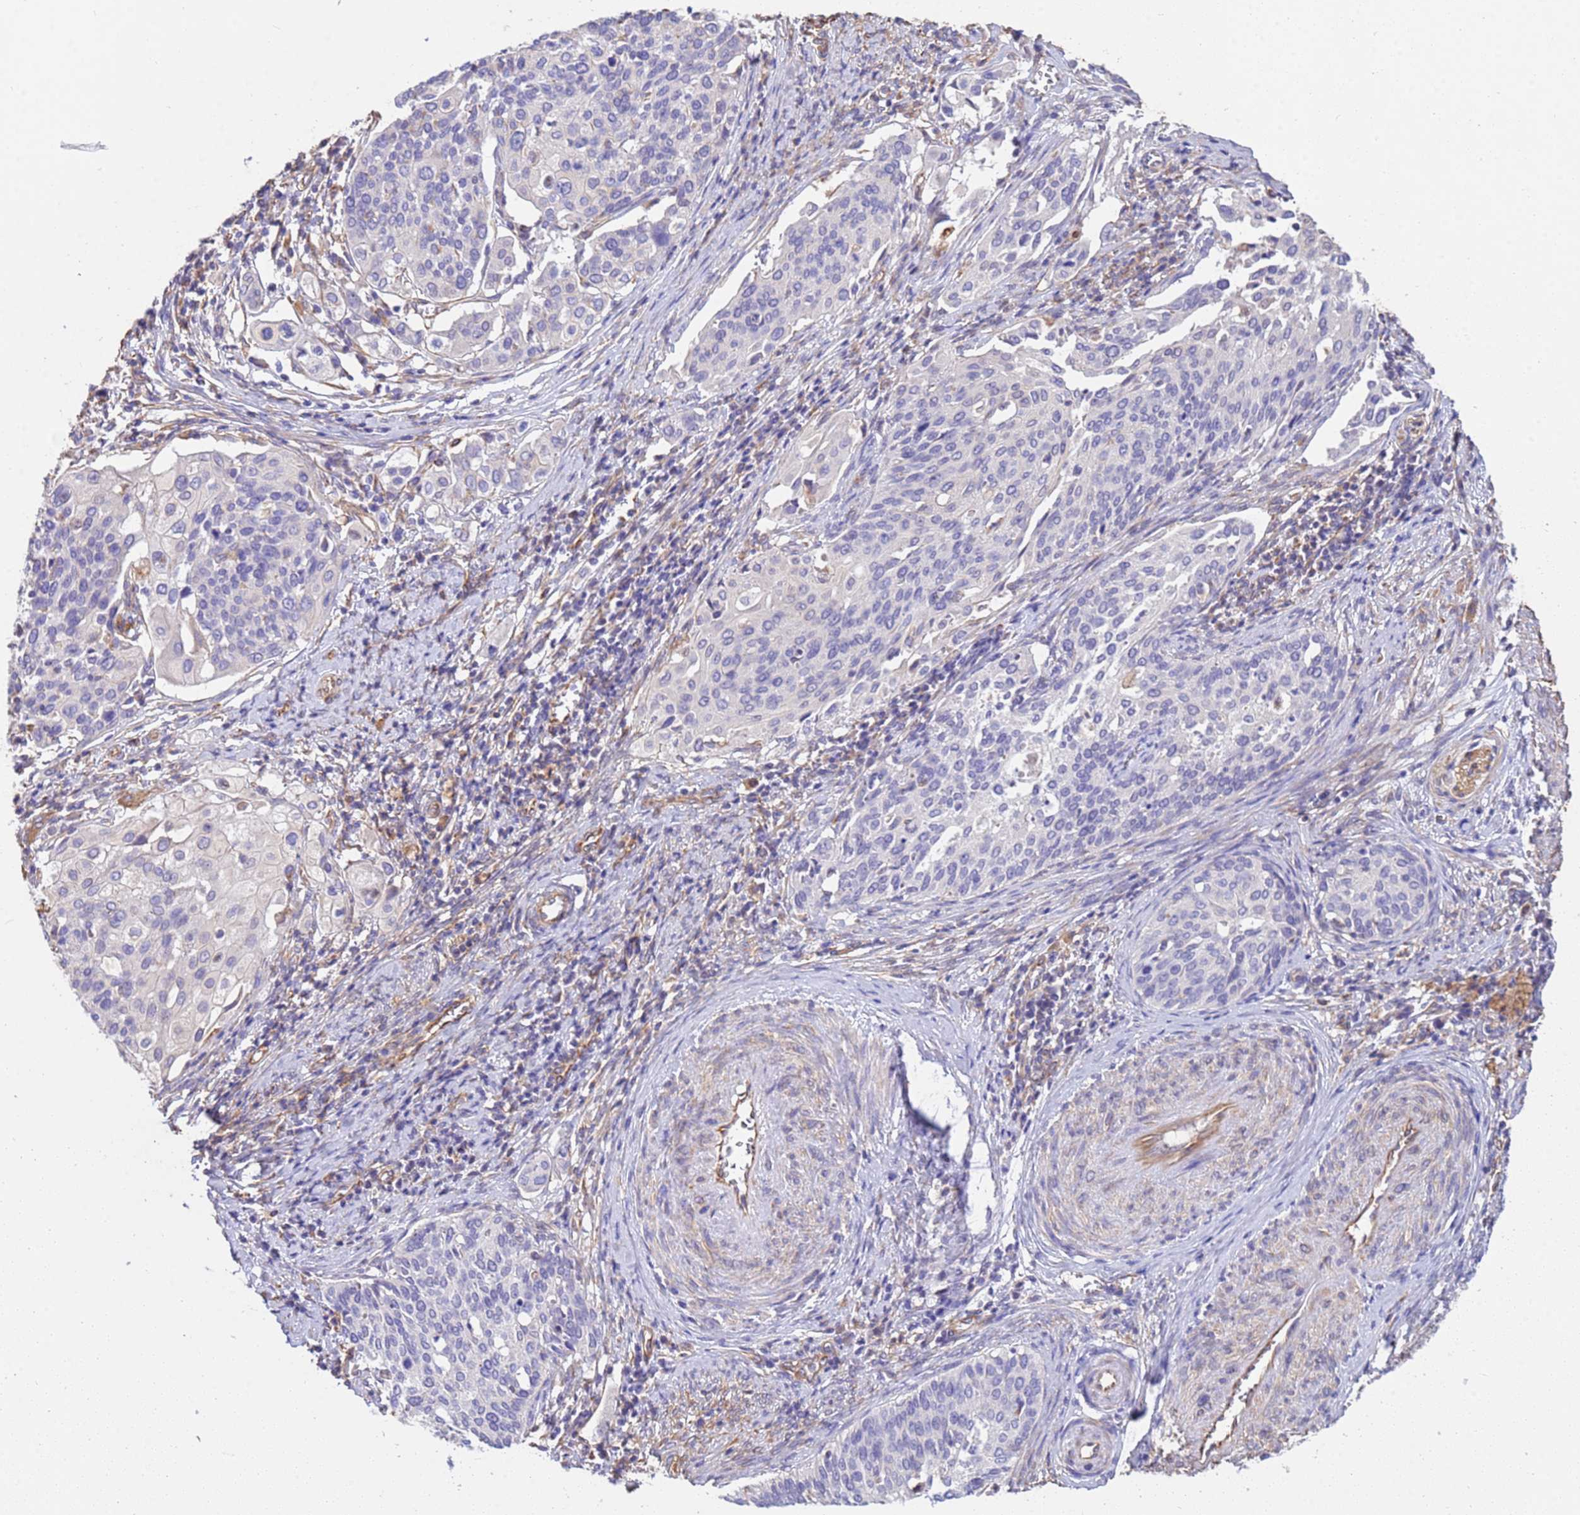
{"staining": {"intensity": "negative", "quantity": "none", "location": "none"}, "tissue": "cervical cancer", "cell_type": "Tumor cells", "image_type": "cancer", "snomed": [{"axis": "morphology", "description": "Squamous cell carcinoma, NOS"}, {"axis": "topography", "description": "Cervix"}], "caption": "DAB (3,3'-diaminobenzidine) immunohistochemical staining of cervical cancer displays no significant staining in tumor cells.", "gene": "TCEAL3", "patient": {"sex": "female", "age": 44}}